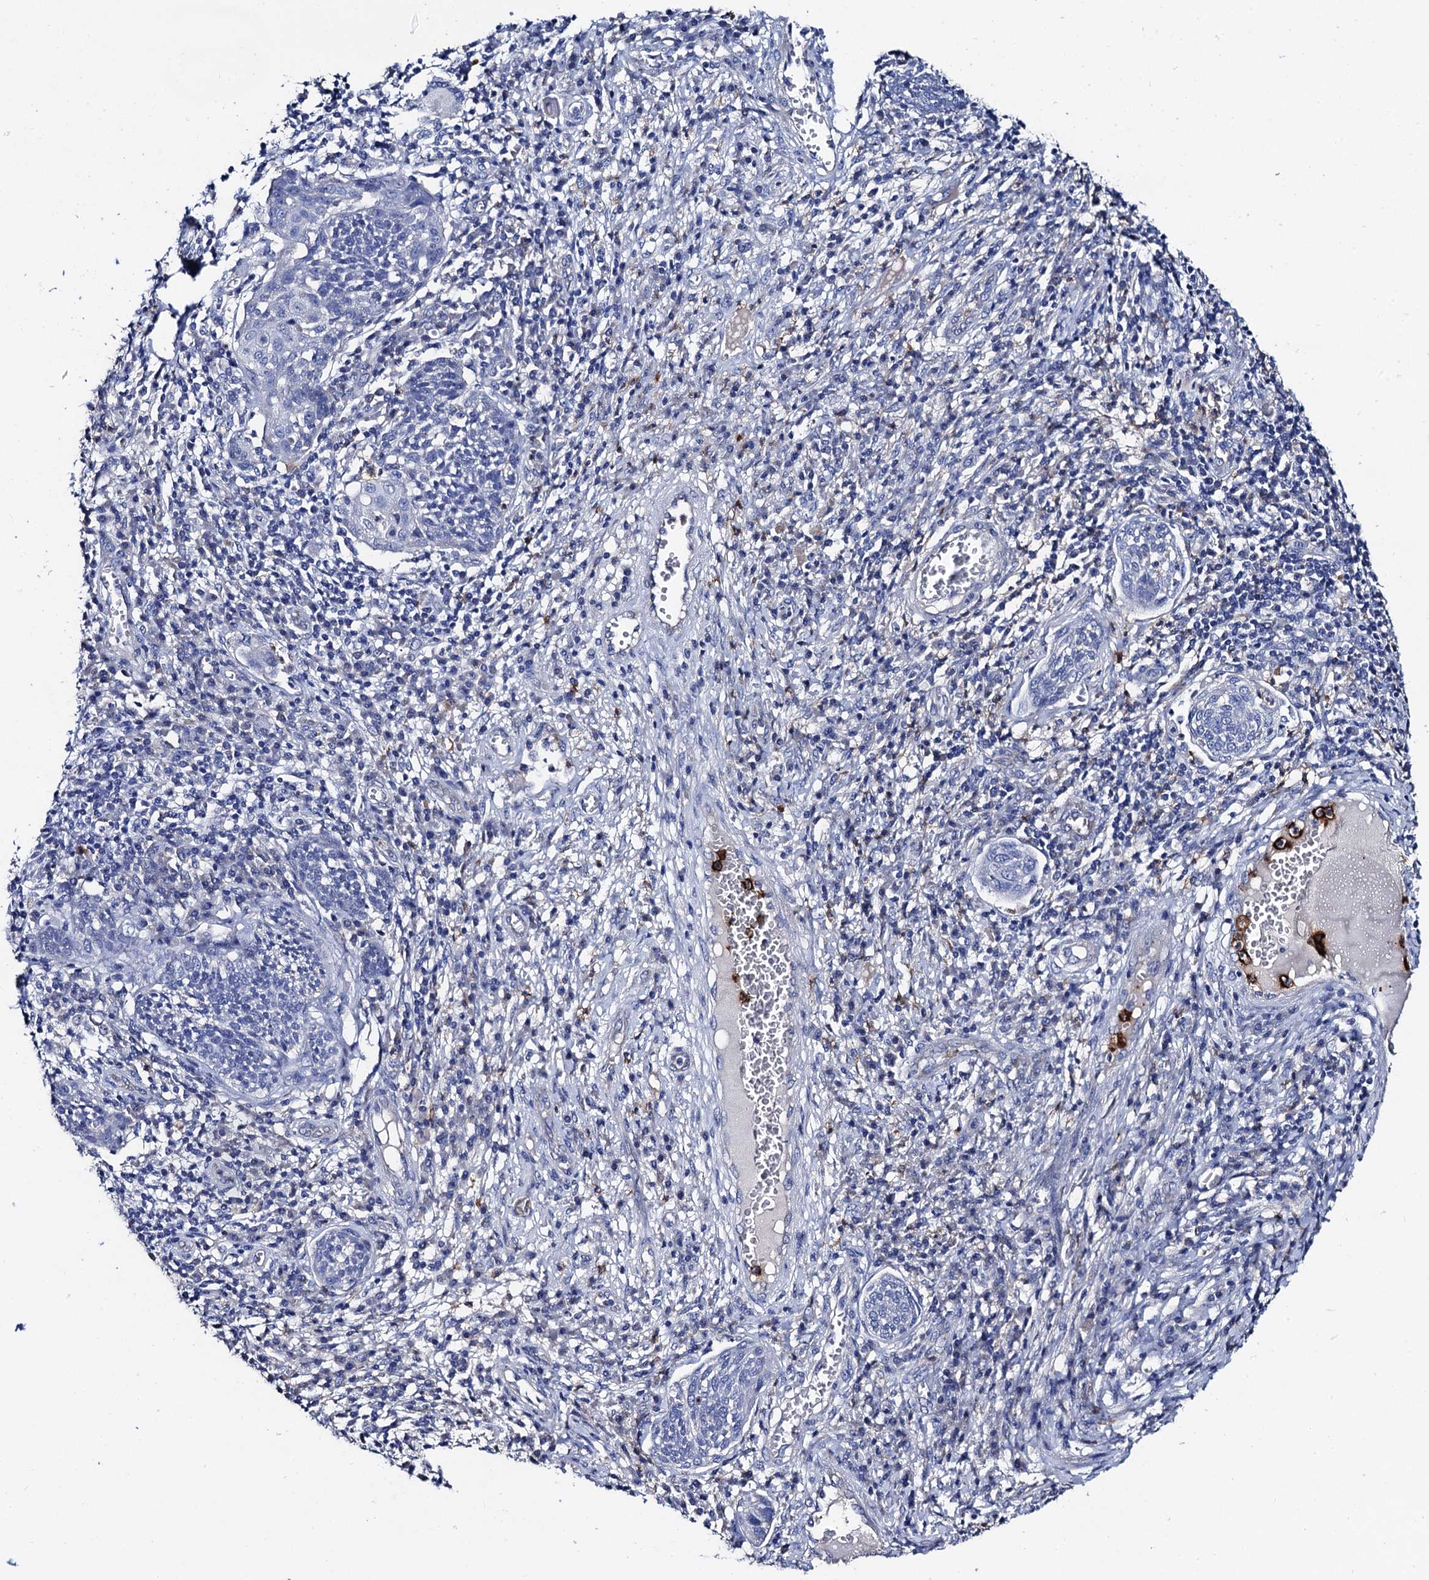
{"staining": {"intensity": "negative", "quantity": "none", "location": "none"}, "tissue": "cervical cancer", "cell_type": "Tumor cells", "image_type": "cancer", "snomed": [{"axis": "morphology", "description": "Squamous cell carcinoma, NOS"}, {"axis": "topography", "description": "Cervix"}], "caption": "An image of human squamous cell carcinoma (cervical) is negative for staining in tumor cells.", "gene": "FREM3", "patient": {"sex": "female", "age": 34}}